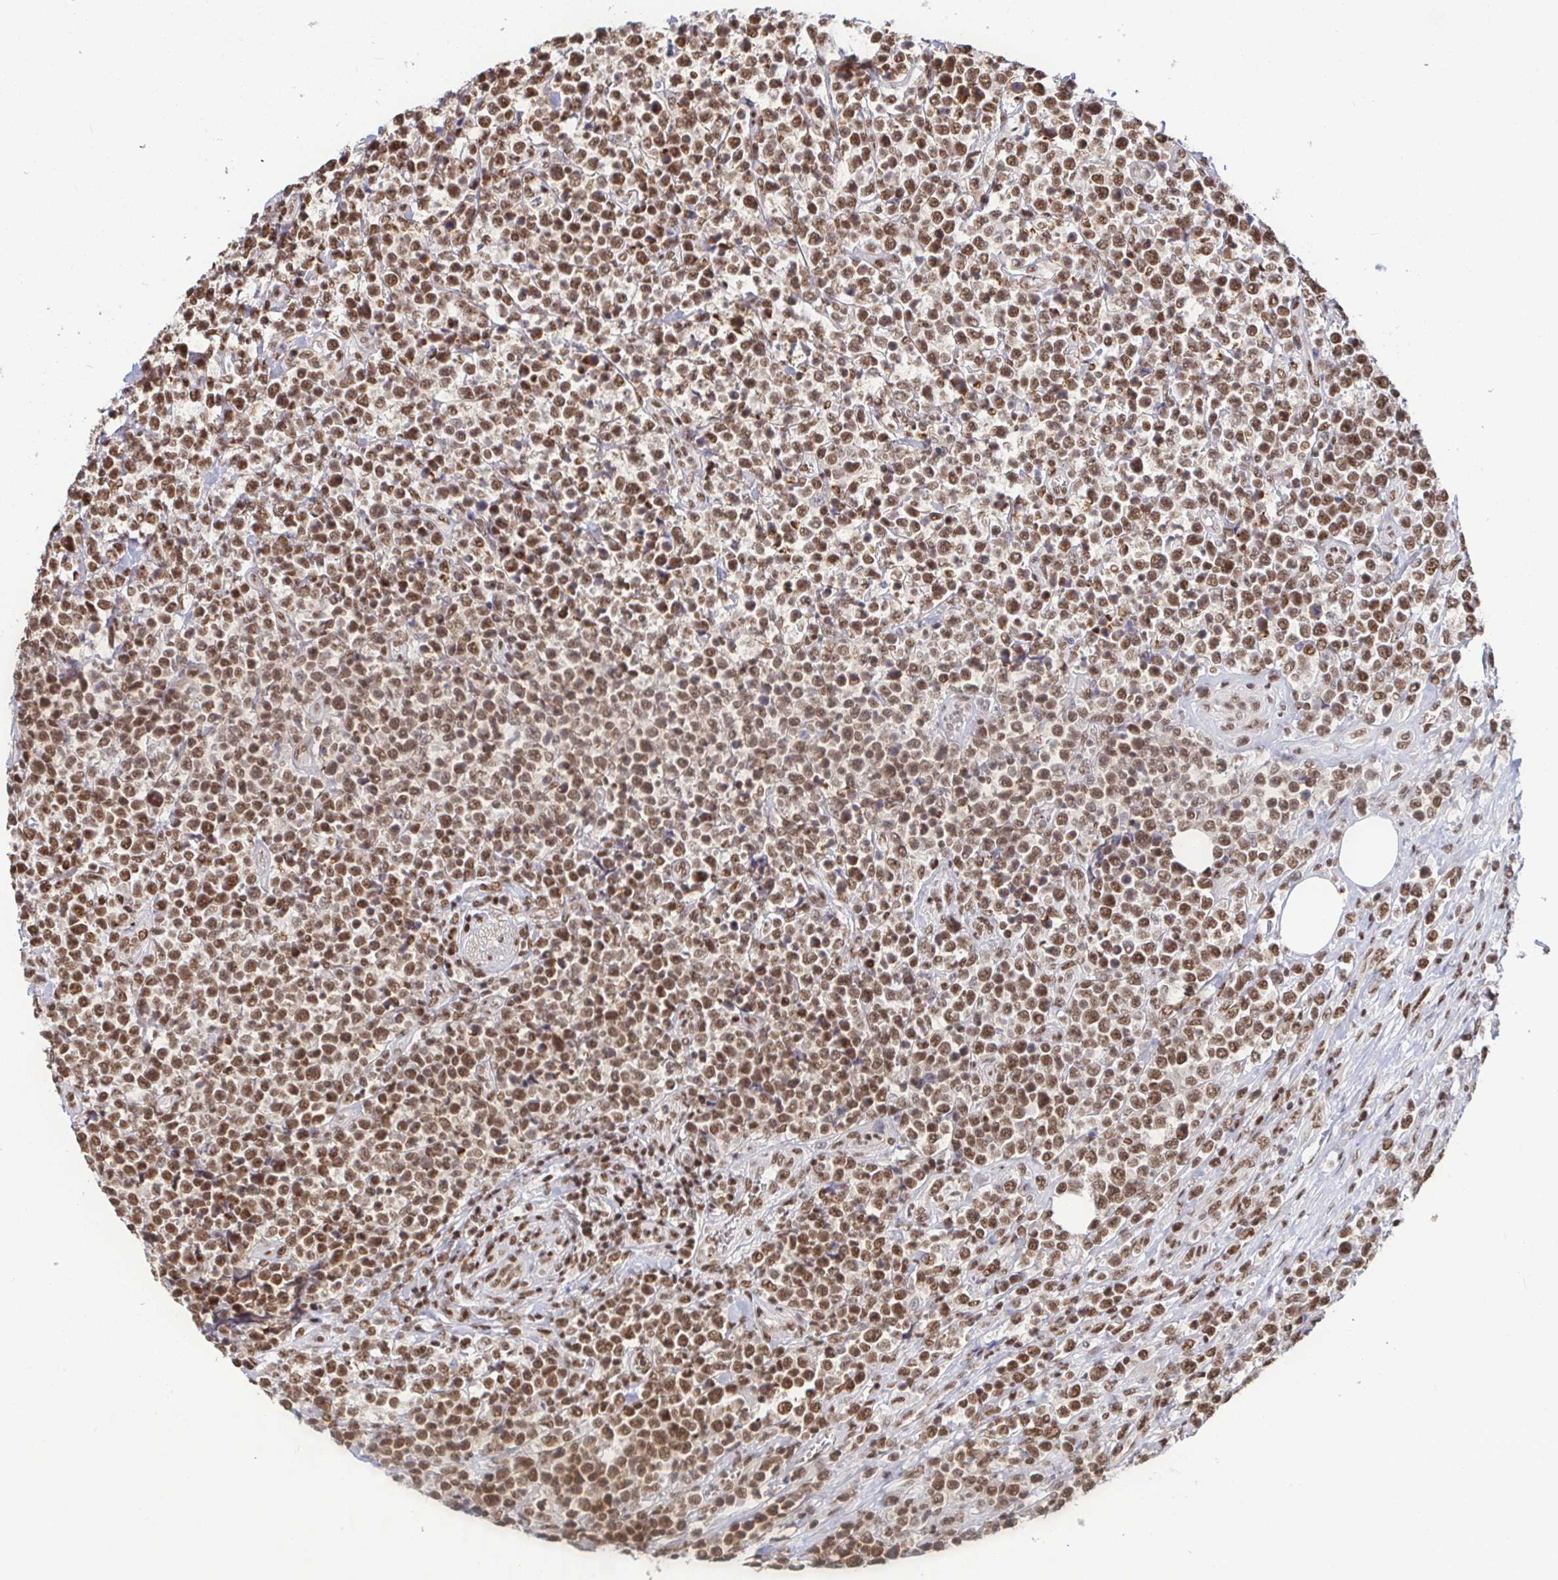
{"staining": {"intensity": "moderate", "quantity": ">75%", "location": "nuclear"}, "tissue": "lymphoma", "cell_type": "Tumor cells", "image_type": "cancer", "snomed": [{"axis": "morphology", "description": "Malignant lymphoma, non-Hodgkin's type, High grade"}, {"axis": "topography", "description": "Soft tissue"}], "caption": "High-grade malignant lymphoma, non-Hodgkin's type stained with a protein marker shows moderate staining in tumor cells.", "gene": "SP3", "patient": {"sex": "female", "age": 56}}